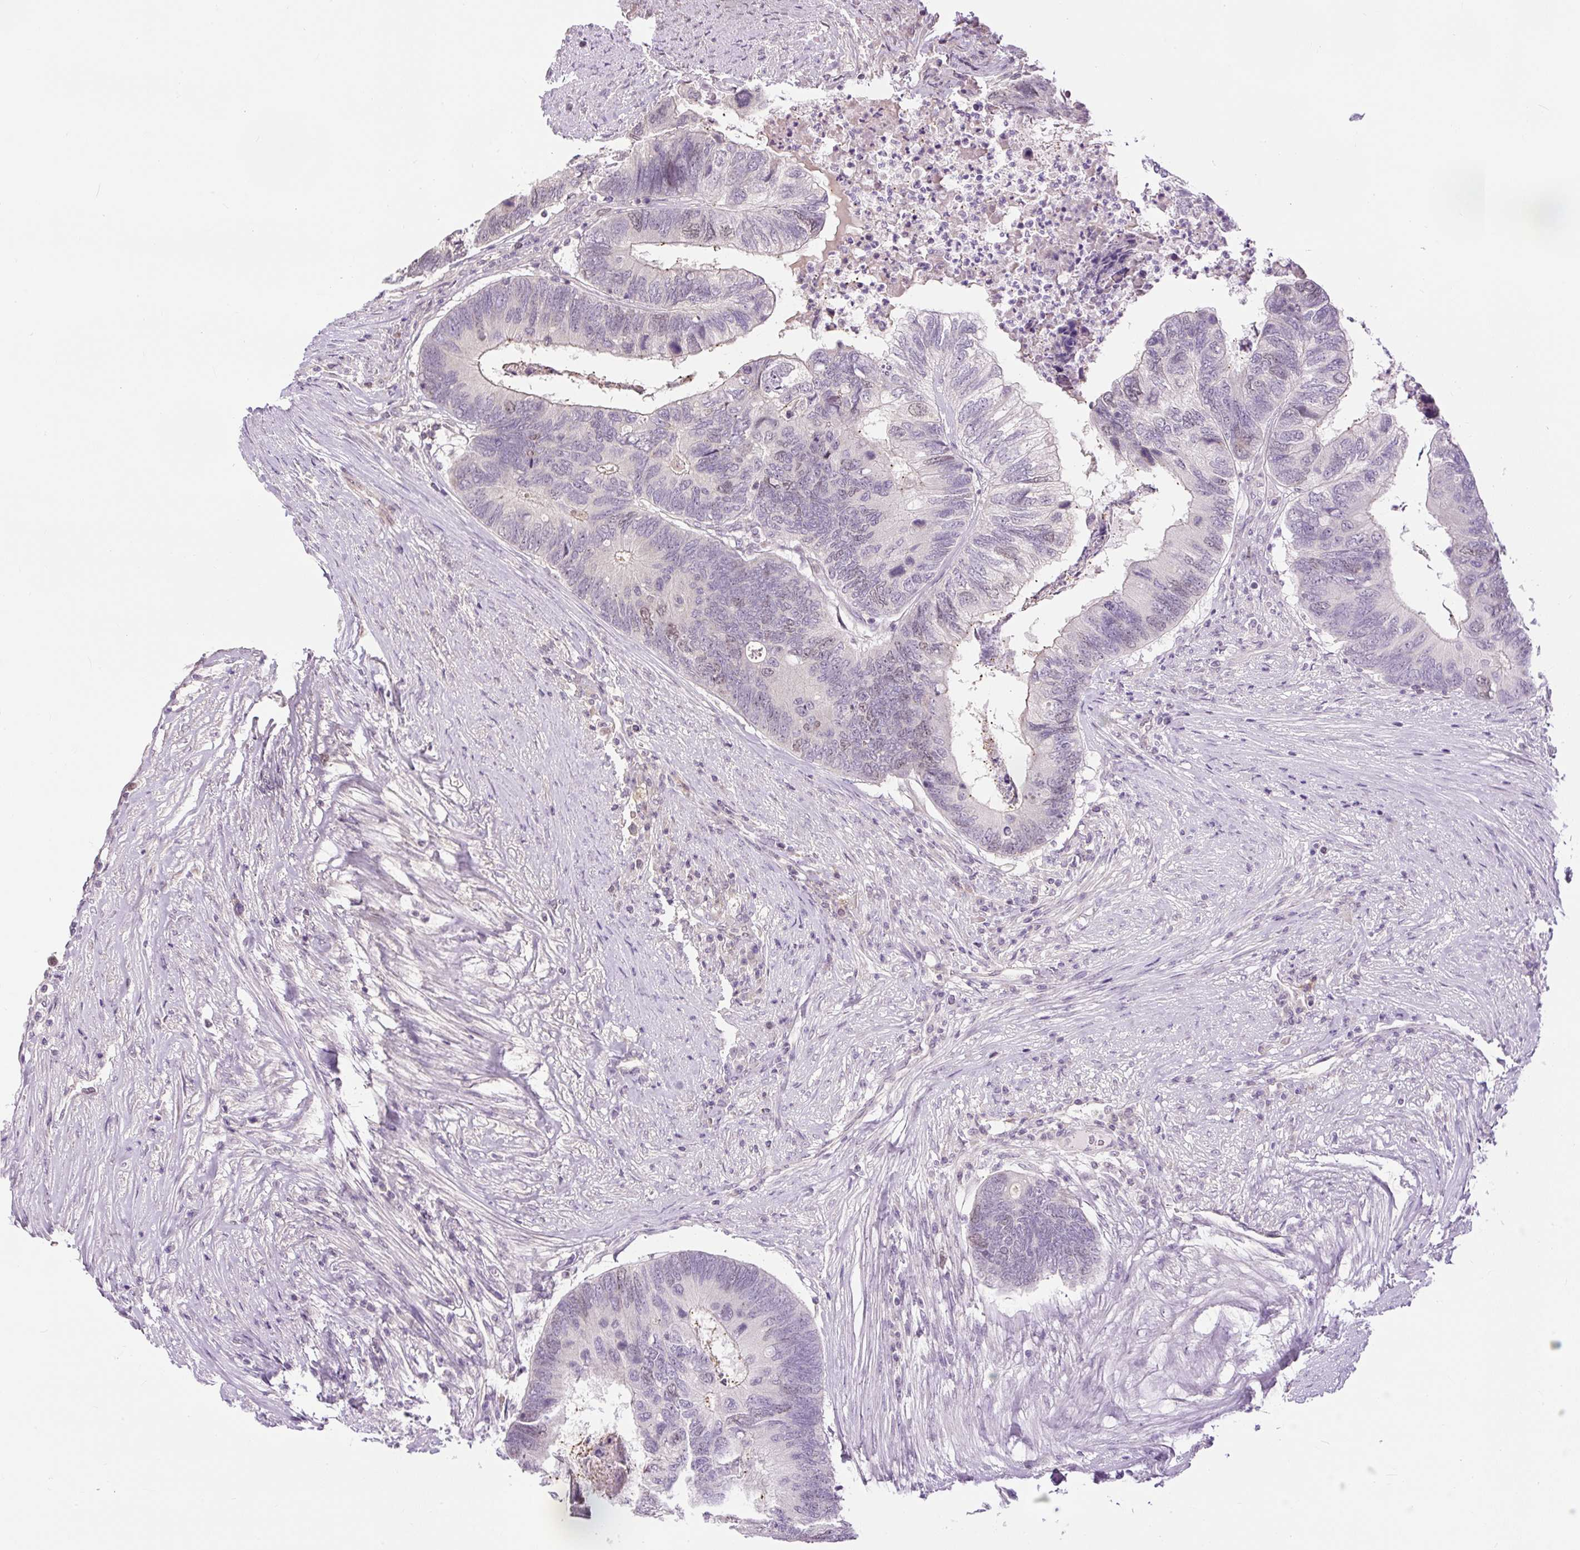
{"staining": {"intensity": "weak", "quantity": "<25%", "location": "nuclear"}, "tissue": "colorectal cancer", "cell_type": "Tumor cells", "image_type": "cancer", "snomed": [{"axis": "morphology", "description": "Adenocarcinoma, NOS"}, {"axis": "topography", "description": "Colon"}], "caption": "IHC image of human colorectal cancer (adenocarcinoma) stained for a protein (brown), which shows no positivity in tumor cells. (Brightfield microscopy of DAB immunohistochemistry (IHC) at high magnification).", "gene": "RACGAP1", "patient": {"sex": "female", "age": 67}}